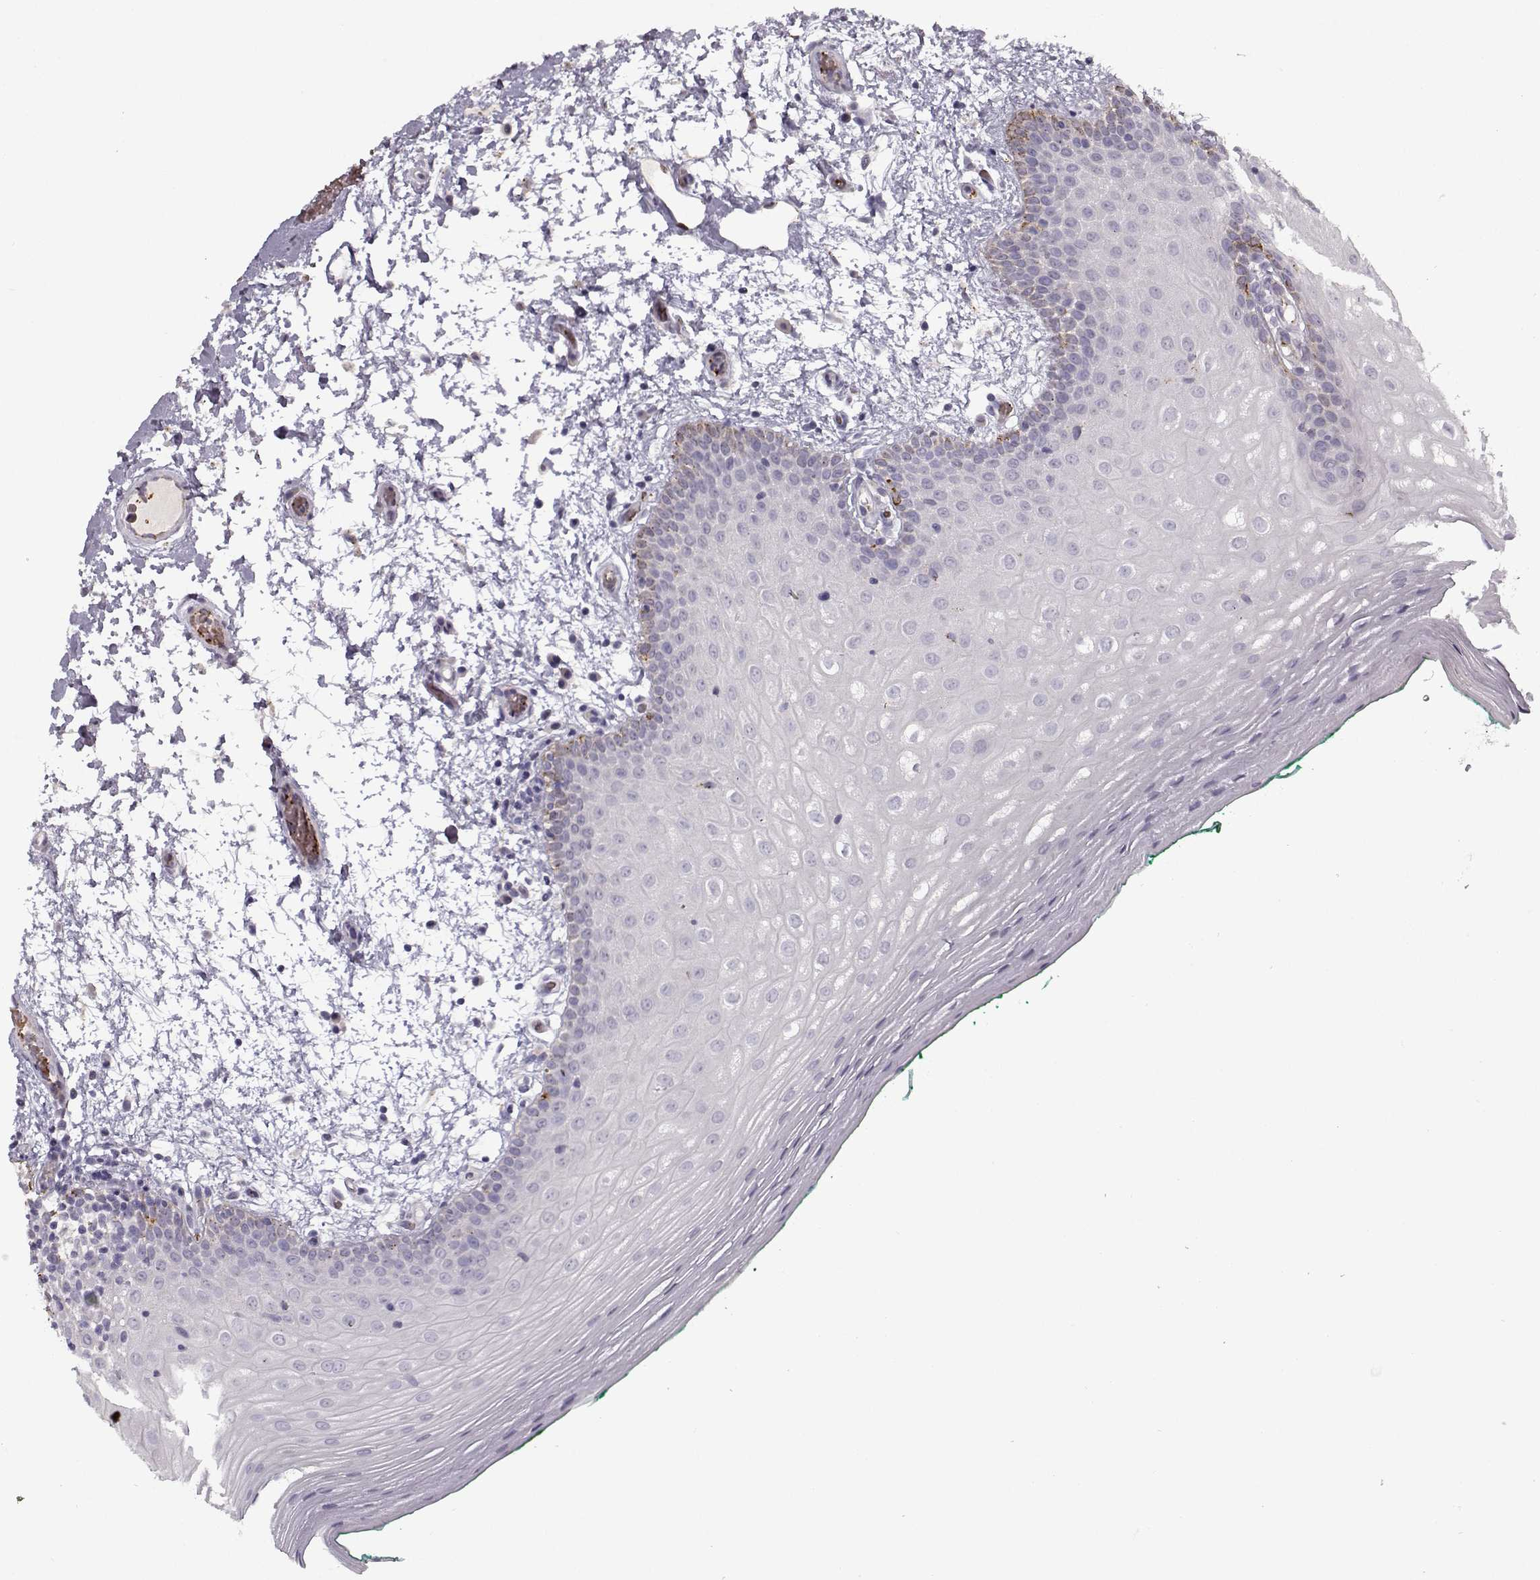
{"staining": {"intensity": "strong", "quantity": "<25%", "location": "cytoplasmic/membranous"}, "tissue": "oral mucosa", "cell_type": "Squamous epithelial cells", "image_type": "normal", "snomed": [{"axis": "morphology", "description": "Normal tissue, NOS"}, {"axis": "morphology", "description": "Squamous cell carcinoma, NOS"}, {"axis": "topography", "description": "Oral tissue"}, {"axis": "topography", "description": "Head-Neck"}], "caption": "IHC of benign oral mucosa shows medium levels of strong cytoplasmic/membranous expression in approximately <25% of squamous epithelial cells. Nuclei are stained in blue.", "gene": "SNCA", "patient": {"sex": "male", "age": 78}}